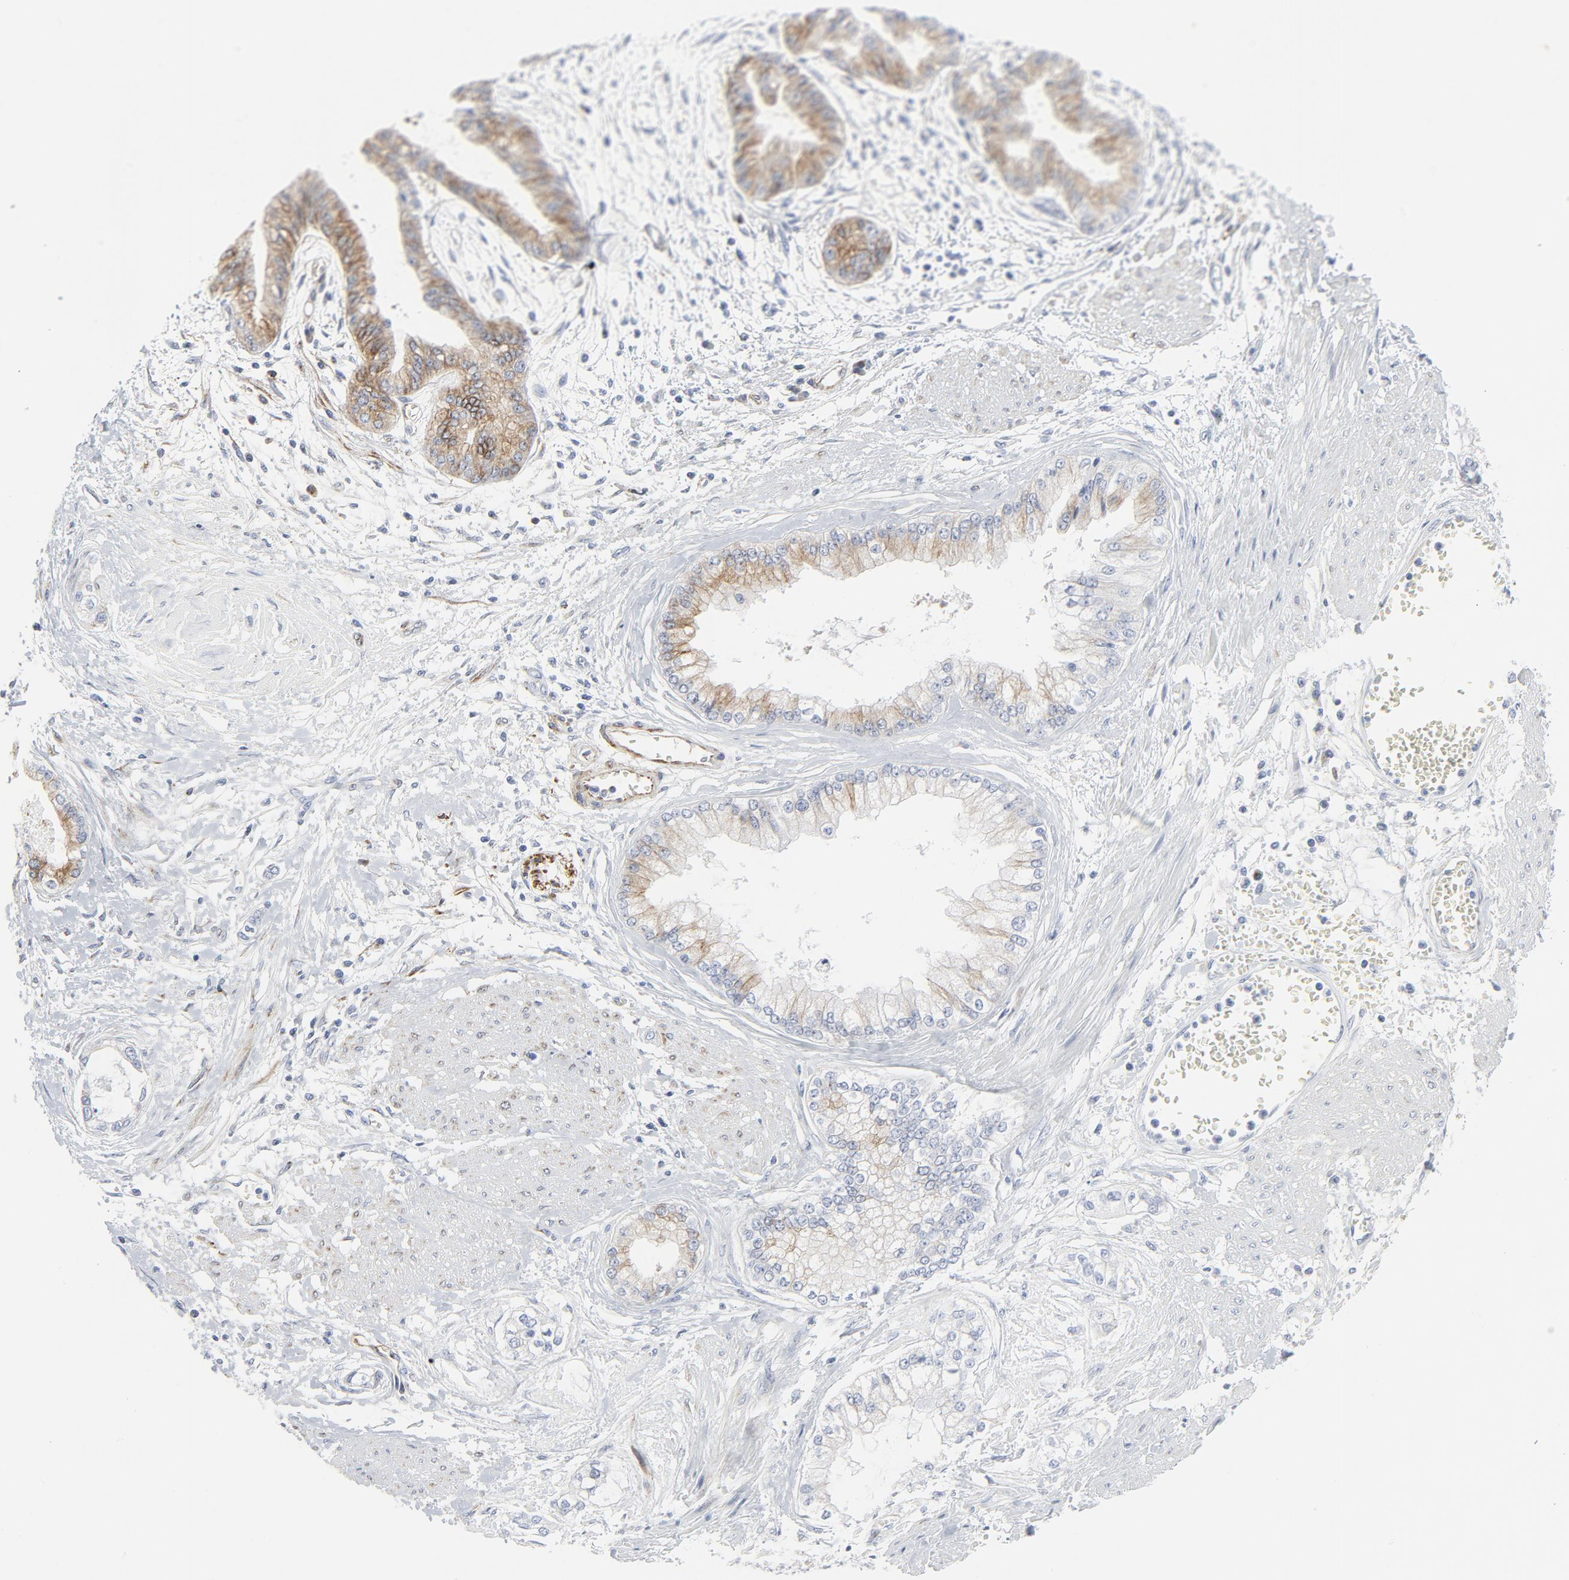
{"staining": {"intensity": "moderate", "quantity": "25%-75%", "location": "cytoplasmic/membranous"}, "tissue": "liver cancer", "cell_type": "Tumor cells", "image_type": "cancer", "snomed": [{"axis": "morphology", "description": "Cholangiocarcinoma"}, {"axis": "topography", "description": "Liver"}], "caption": "Liver cholangiocarcinoma stained with DAB IHC reveals medium levels of moderate cytoplasmic/membranous expression in approximately 25%-75% of tumor cells. (Brightfield microscopy of DAB IHC at high magnification).", "gene": "TUBB1", "patient": {"sex": "female", "age": 79}}